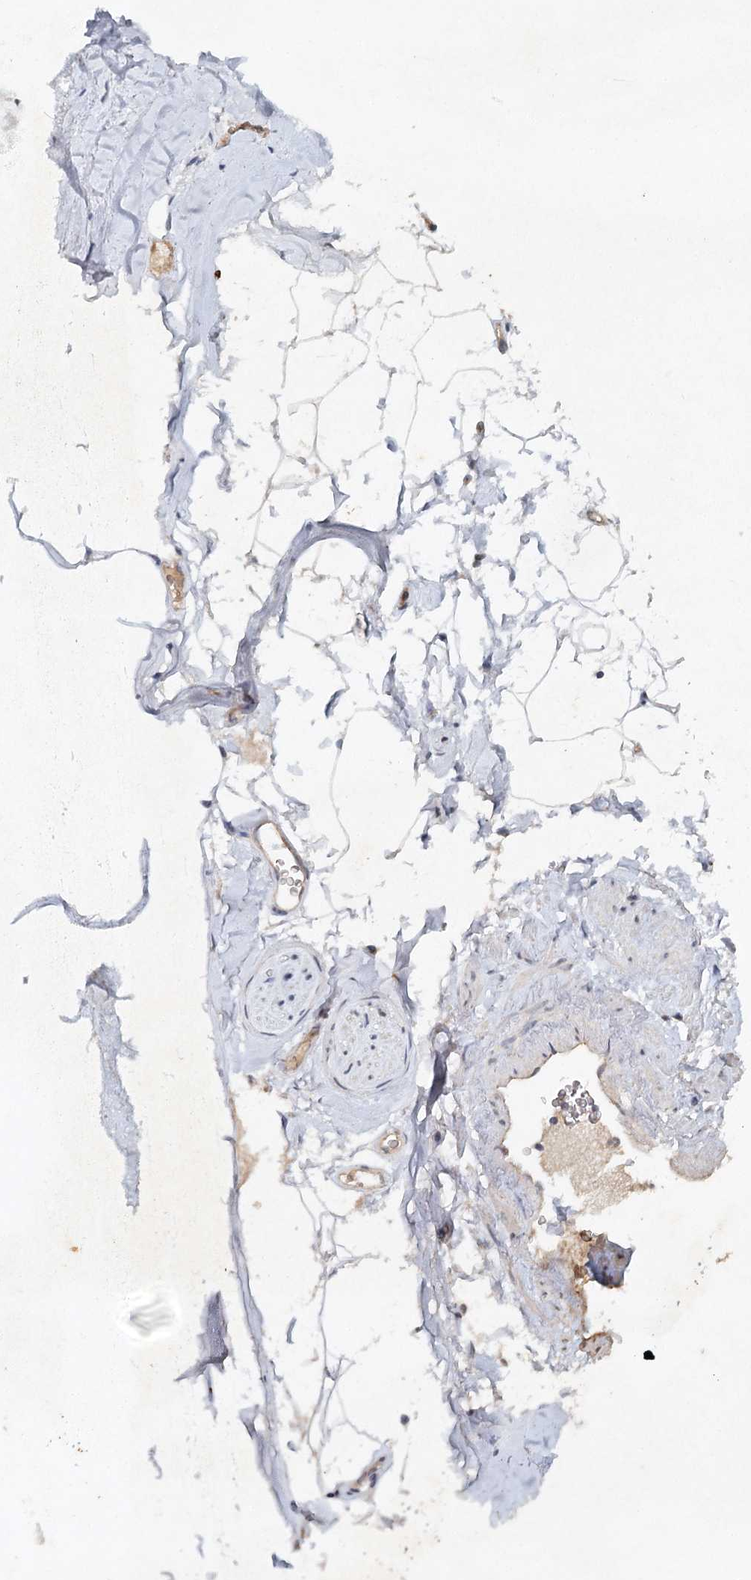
{"staining": {"intensity": "moderate", "quantity": "<25%", "location": "cytoplasmic/membranous"}, "tissue": "adipose tissue", "cell_type": "Adipocytes", "image_type": "normal", "snomed": [{"axis": "morphology", "description": "Normal tissue, NOS"}, {"axis": "topography", "description": "Cartilage tissue"}, {"axis": "topography", "description": "Bronchus"}], "caption": "A high-resolution micrograph shows immunohistochemistry staining of unremarkable adipose tissue, which displays moderate cytoplasmic/membranous staining in about <25% of adipocytes. Nuclei are stained in blue.", "gene": "SYNPO", "patient": {"sex": "female", "age": 73}}